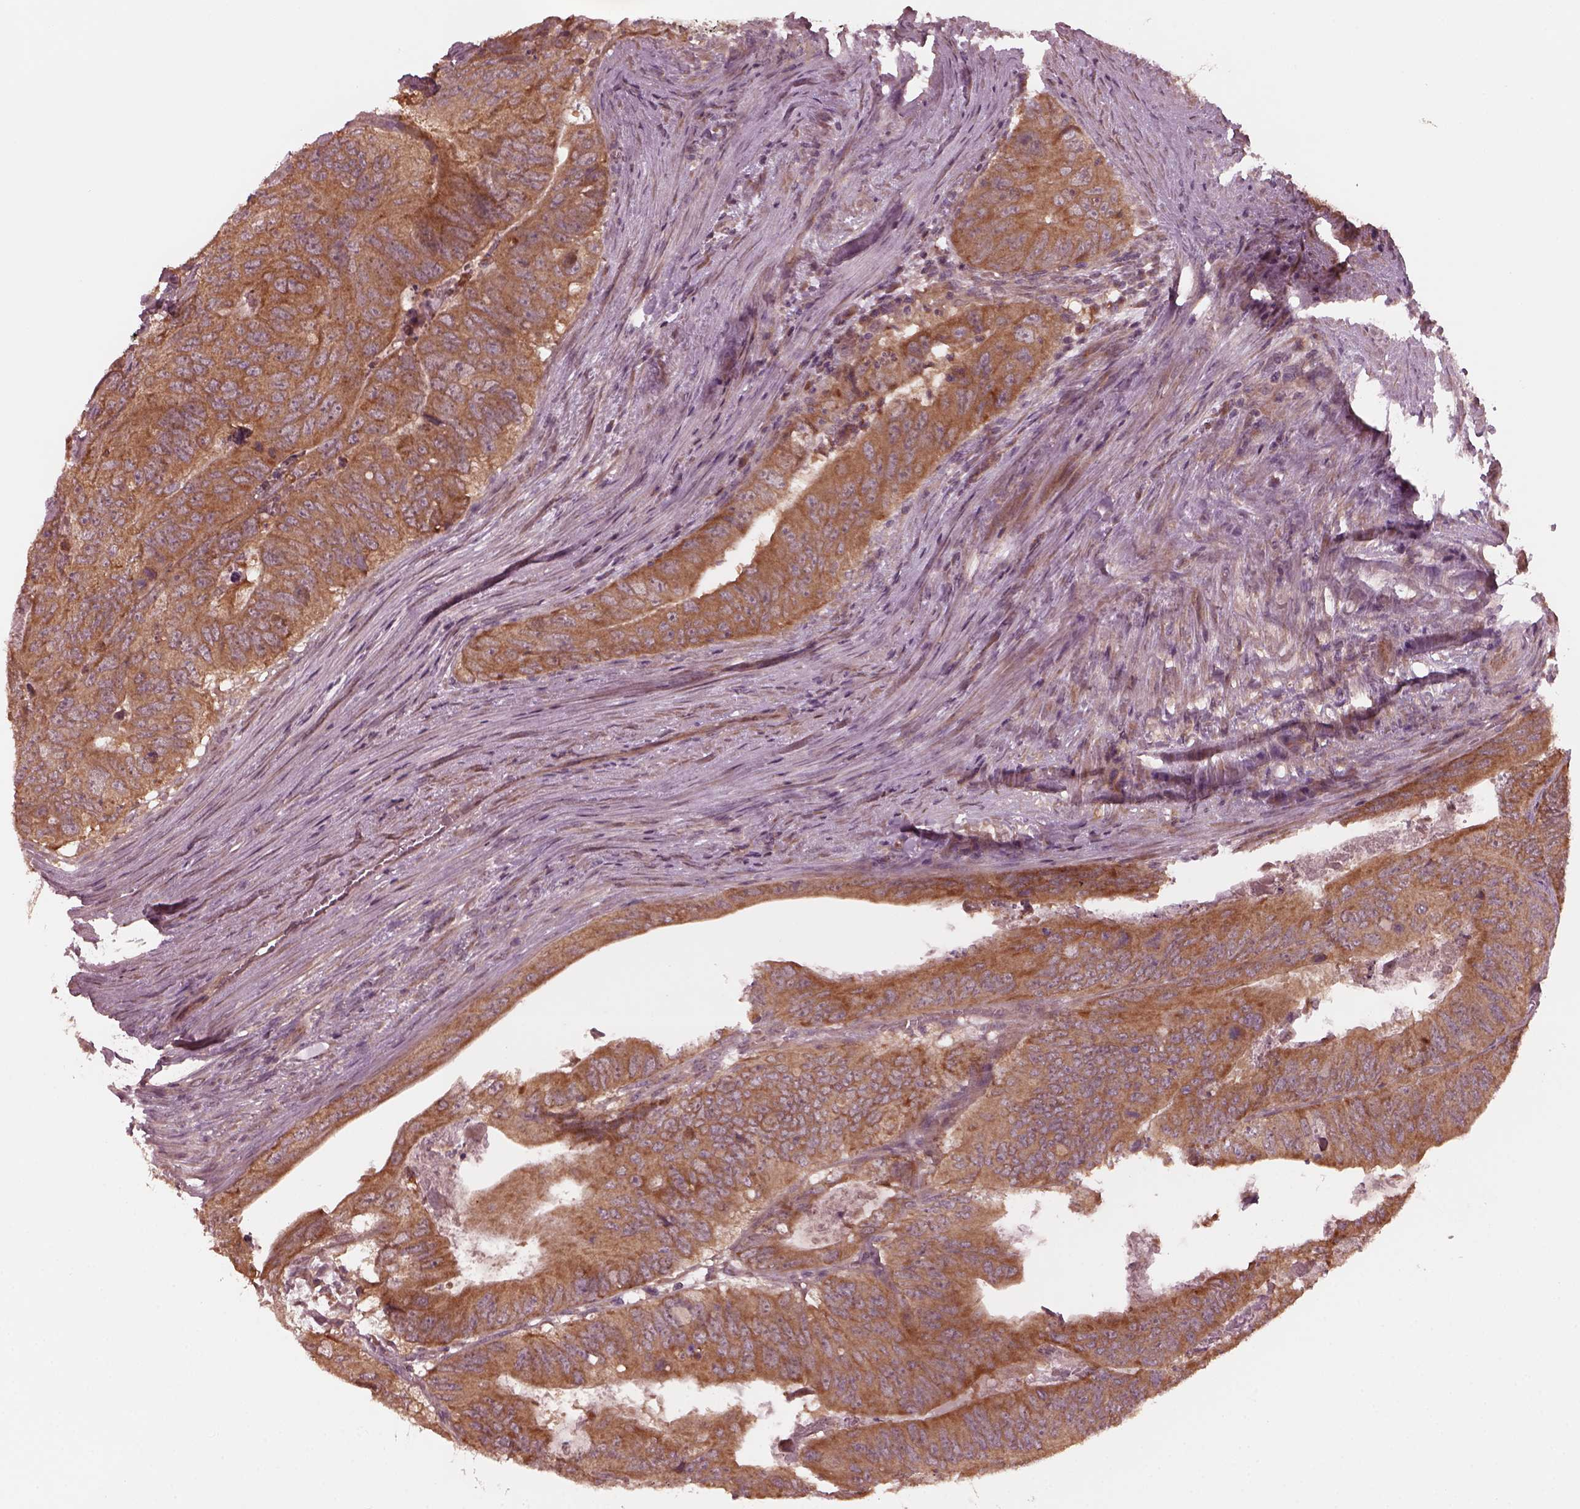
{"staining": {"intensity": "moderate", "quantity": ">75%", "location": "cytoplasmic/membranous"}, "tissue": "colorectal cancer", "cell_type": "Tumor cells", "image_type": "cancer", "snomed": [{"axis": "morphology", "description": "Adenocarcinoma, NOS"}, {"axis": "topography", "description": "Colon"}], "caption": "DAB (3,3'-diaminobenzidine) immunohistochemical staining of adenocarcinoma (colorectal) shows moderate cytoplasmic/membranous protein expression in about >75% of tumor cells.", "gene": "FAF2", "patient": {"sex": "male", "age": 79}}